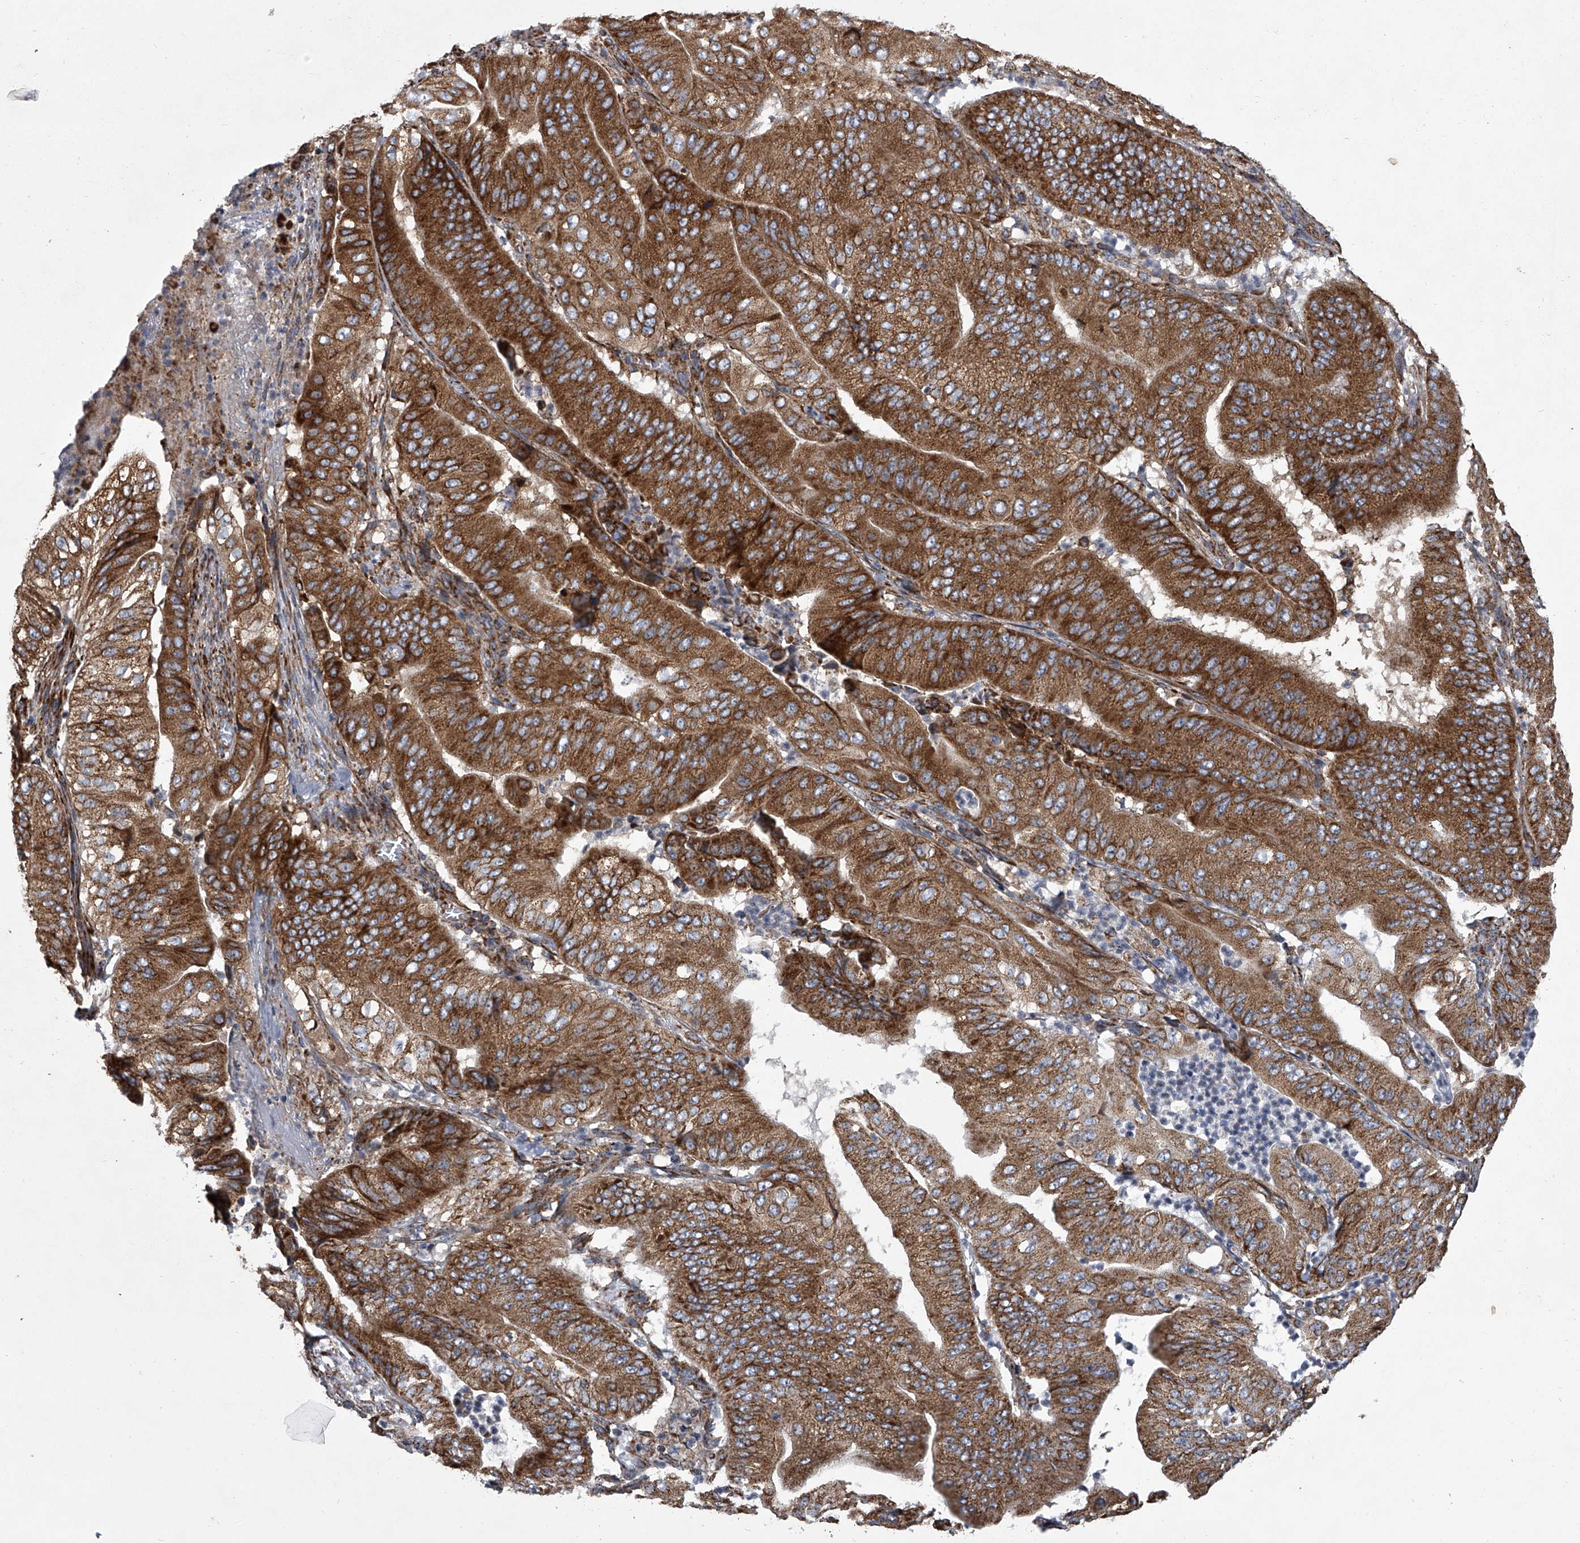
{"staining": {"intensity": "strong", "quantity": ">75%", "location": "cytoplasmic/membranous"}, "tissue": "pancreatic cancer", "cell_type": "Tumor cells", "image_type": "cancer", "snomed": [{"axis": "morphology", "description": "Adenocarcinoma, NOS"}, {"axis": "topography", "description": "Pancreas"}], "caption": "This image reveals immunohistochemistry (IHC) staining of human adenocarcinoma (pancreatic), with high strong cytoplasmic/membranous expression in approximately >75% of tumor cells.", "gene": "ZC3H15", "patient": {"sex": "female", "age": 77}}